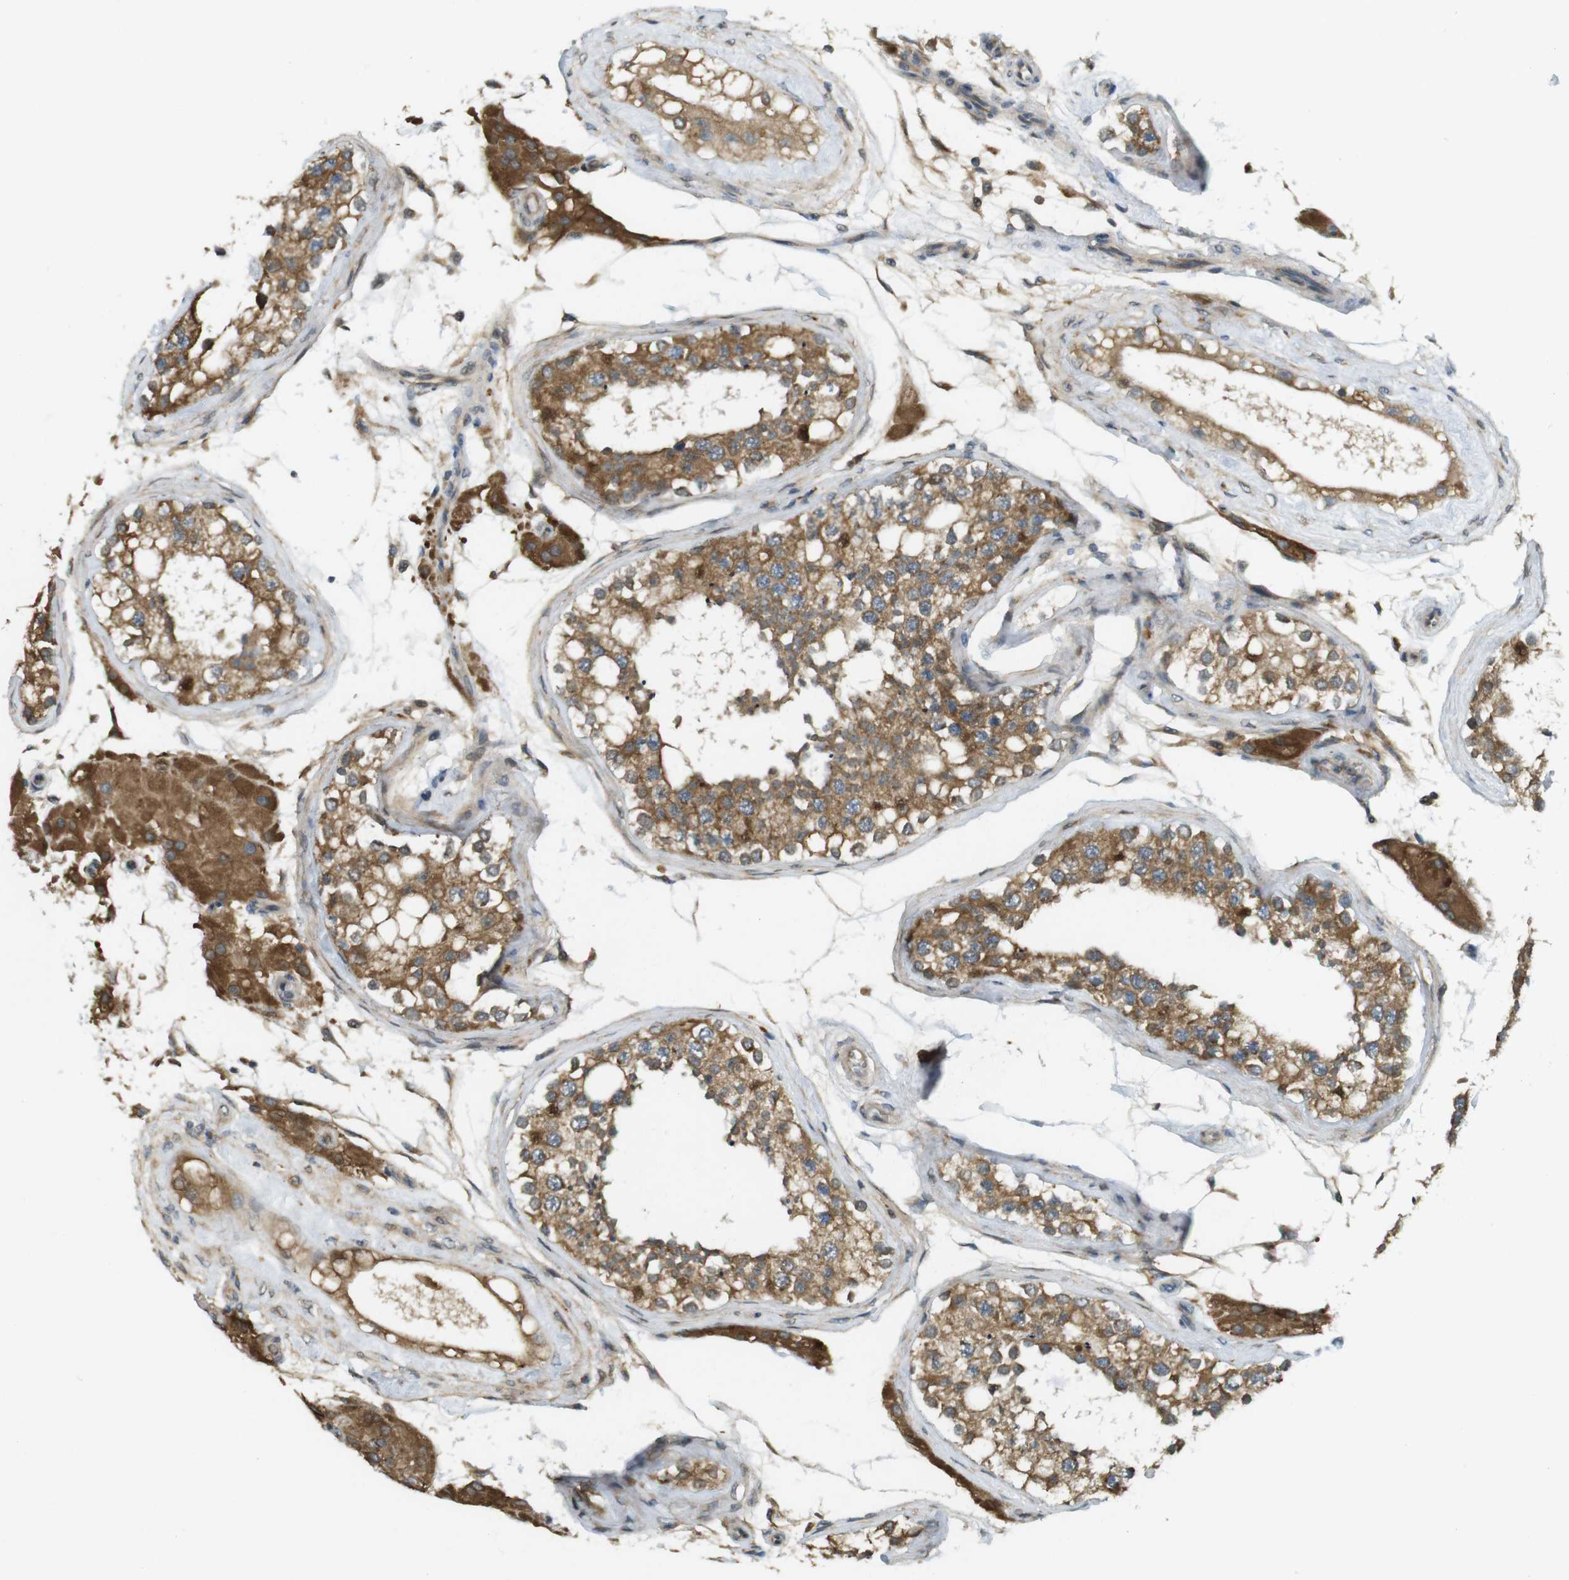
{"staining": {"intensity": "moderate", "quantity": ">75%", "location": "cytoplasmic/membranous"}, "tissue": "testis", "cell_type": "Cells in seminiferous ducts", "image_type": "normal", "snomed": [{"axis": "morphology", "description": "Normal tissue, NOS"}, {"axis": "topography", "description": "Testis"}], "caption": "Immunohistochemistry image of normal testis stained for a protein (brown), which displays medium levels of moderate cytoplasmic/membranous expression in approximately >75% of cells in seminiferous ducts.", "gene": "CLRN3", "patient": {"sex": "male", "age": 68}}